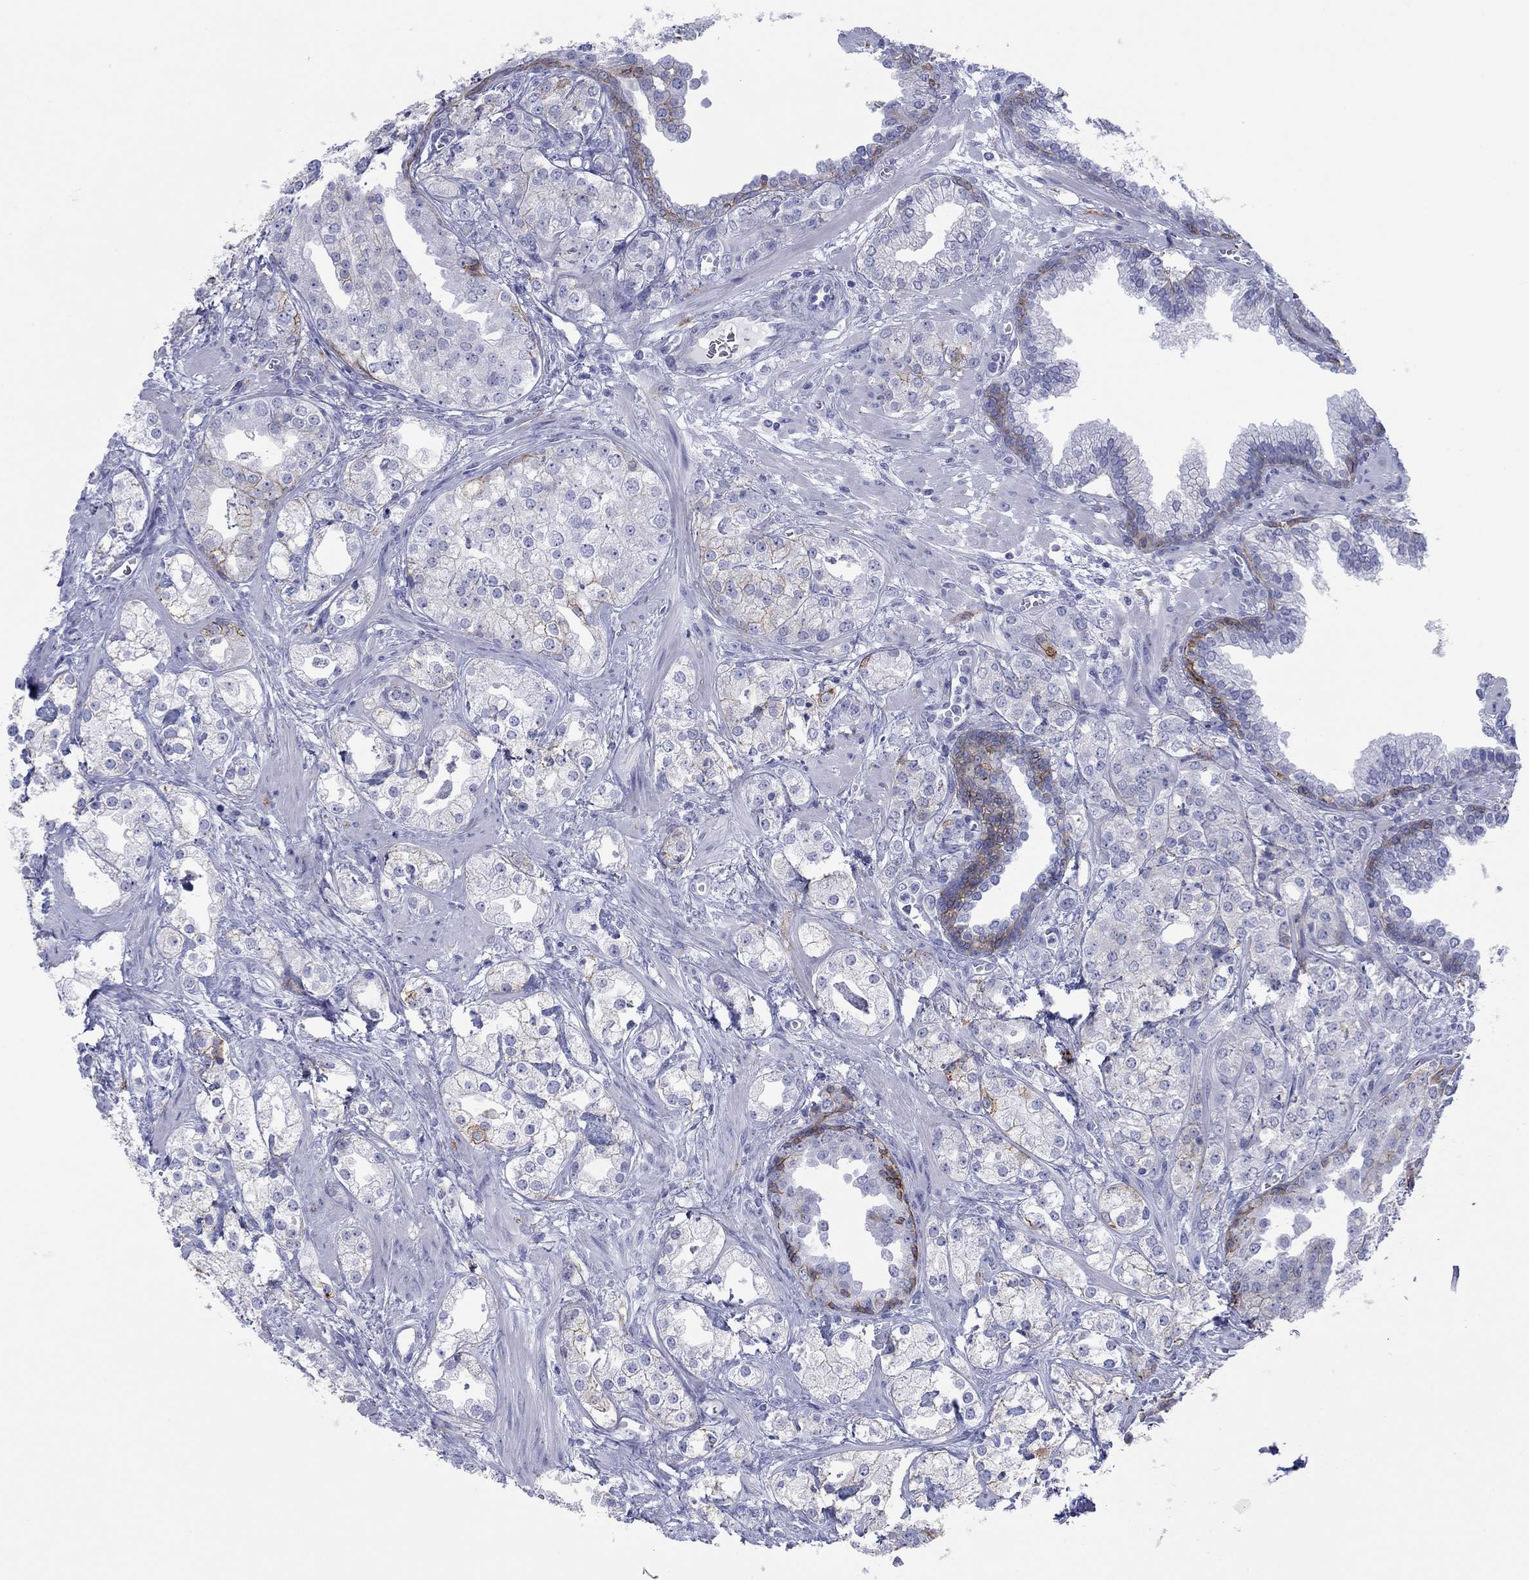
{"staining": {"intensity": "moderate", "quantity": "<25%", "location": "cytoplasmic/membranous"}, "tissue": "prostate cancer", "cell_type": "Tumor cells", "image_type": "cancer", "snomed": [{"axis": "morphology", "description": "Adenocarcinoma, NOS"}, {"axis": "topography", "description": "Prostate and seminal vesicle, NOS"}, {"axis": "topography", "description": "Prostate"}], "caption": "Immunohistochemistry (IHC) of prostate cancer (adenocarcinoma) reveals low levels of moderate cytoplasmic/membranous positivity in about <25% of tumor cells. (DAB (3,3'-diaminobenzidine) = brown stain, brightfield microscopy at high magnification).", "gene": "ATP1B1", "patient": {"sex": "male", "age": 62}}